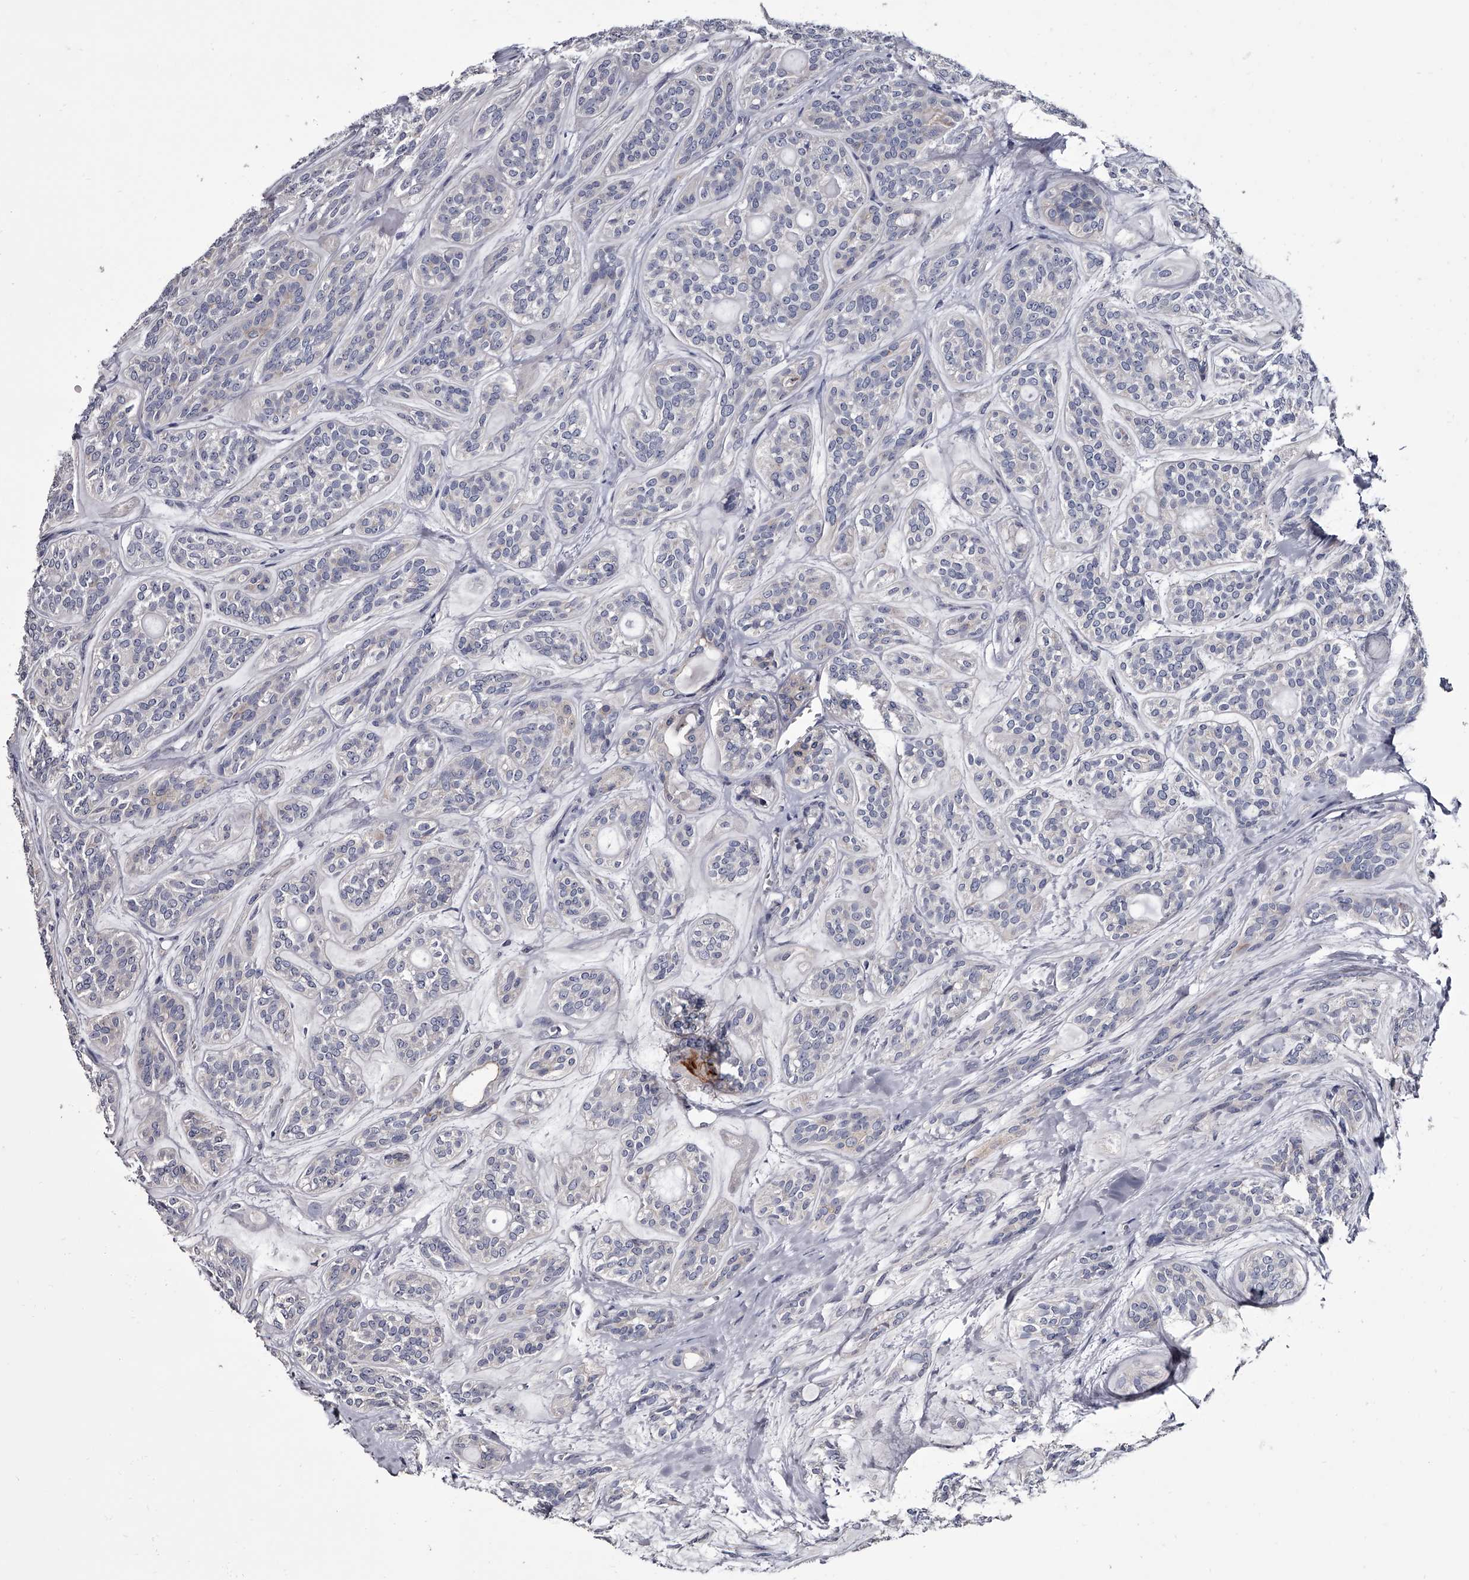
{"staining": {"intensity": "negative", "quantity": "none", "location": "none"}, "tissue": "head and neck cancer", "cell_type": "Tumor cells", "image_type": "cancer", "snomed": [{"axis": "morphology", "description": "Adenocarcinoma, NOS"}, {"axis": "topography", "description": "Head-Neck"}], "caption": "A high-resolution histopathology image shows immunohistochemistry staining of adenocarcinoma (head and neck), which demonstrates no significant expression in tumor cells.", "gene": "GAPVD1", "patient": {"sex": "male", "age": 66}}